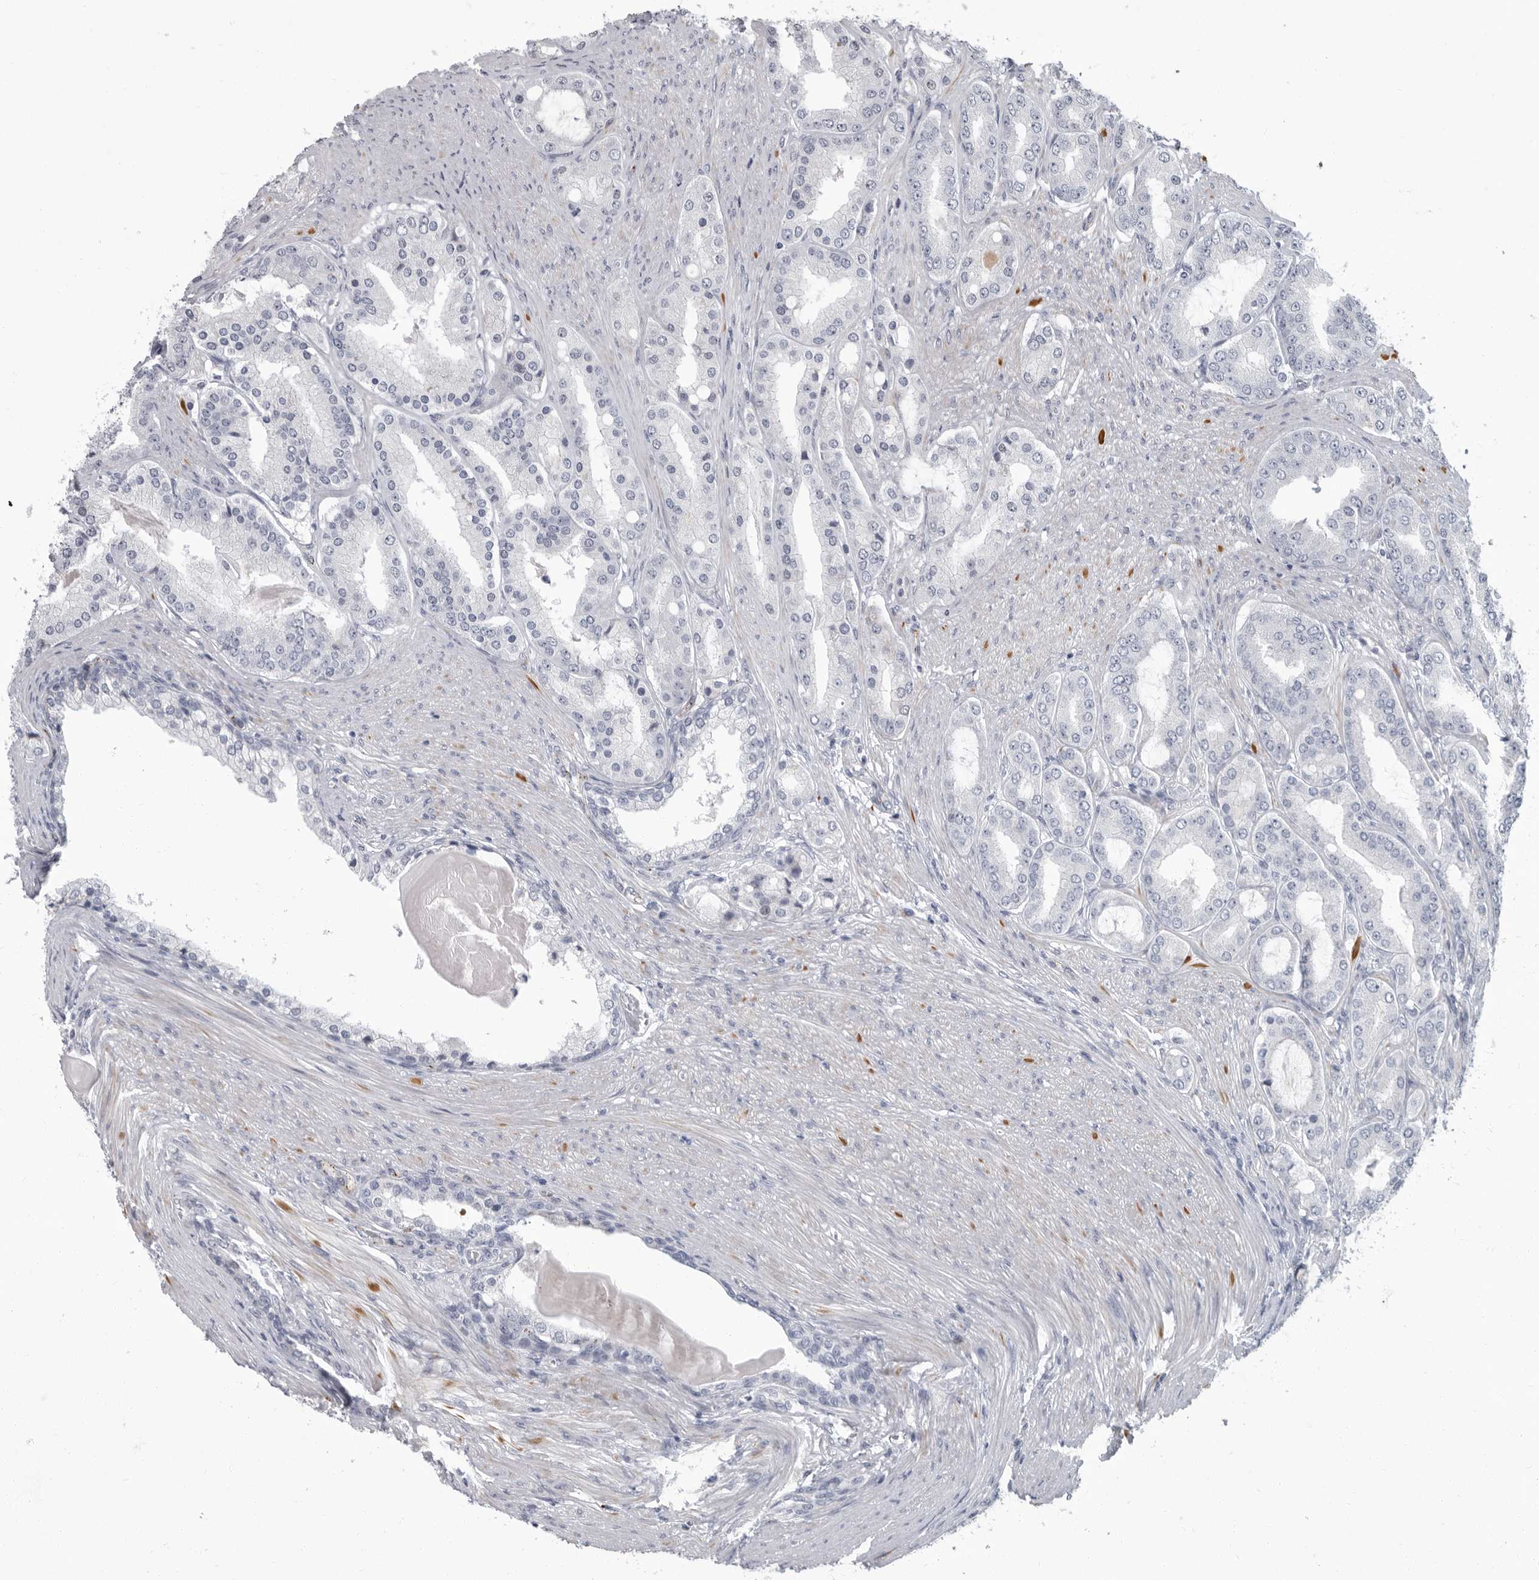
{"staining": {"intensity": "negative", "quantity": "none", "location": "none"}, "tissue": "prostate cancer", "cell_type": "Tumor cells", "image_type": "cancer", "snomed": [{"axis": "morphology", "description": "Adenocarcinoma, High grade"}, {"axis": "topography", "description": "Prostate"}], "caption": "Immunohistochemistry histopathology image of neoplastic tissue: human prostate cancer (adenocarcinoma (high-grade)) stained with DAB (3,3'-diaminobenzidine) exhibits no significant protein expression in tumor cells.", "gene": "SLC25A39", "patient": {"sex": "male", "age": 60}}